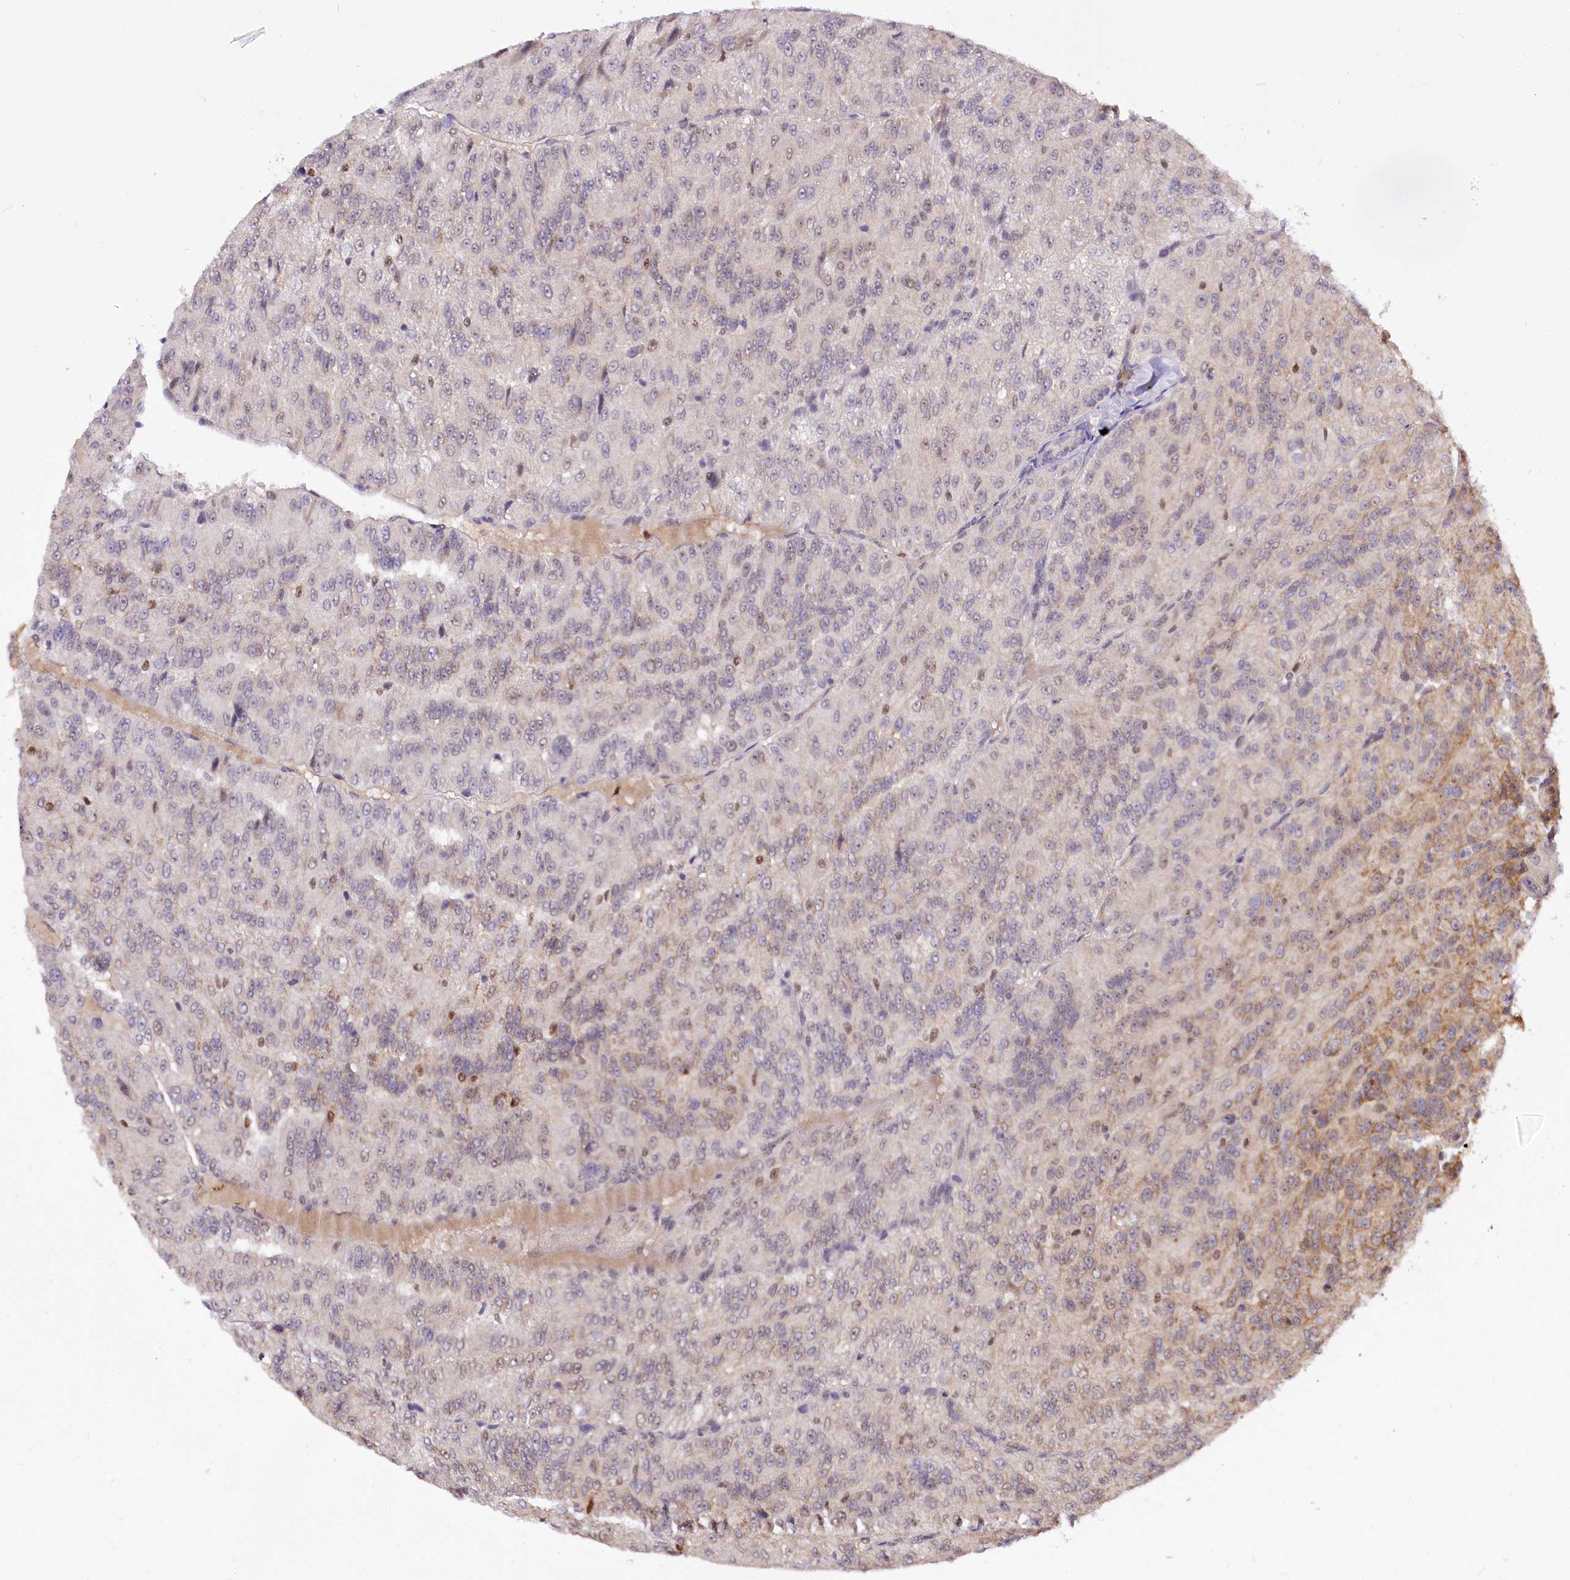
{"staining": {"intensity": "moderate", "quantity": "25%-75%", "location": "cytoplasmic/membranous"}, "tissue": "renal cancer", "cell_type": "Tumor cells", "image_type": "cancer", "snomed": [{"axis": "morphology", "description": "Adenocarcinoma, NOS"}, {"axis": "topography", "description": "Kidney"}], "caption": "Human renal cancer (adenocarcinoma) stained with a protein marker reveals moderate staining in tumor cells.", "gene": "GNL3L", "patient": {"sex": "female", "age": 63}}